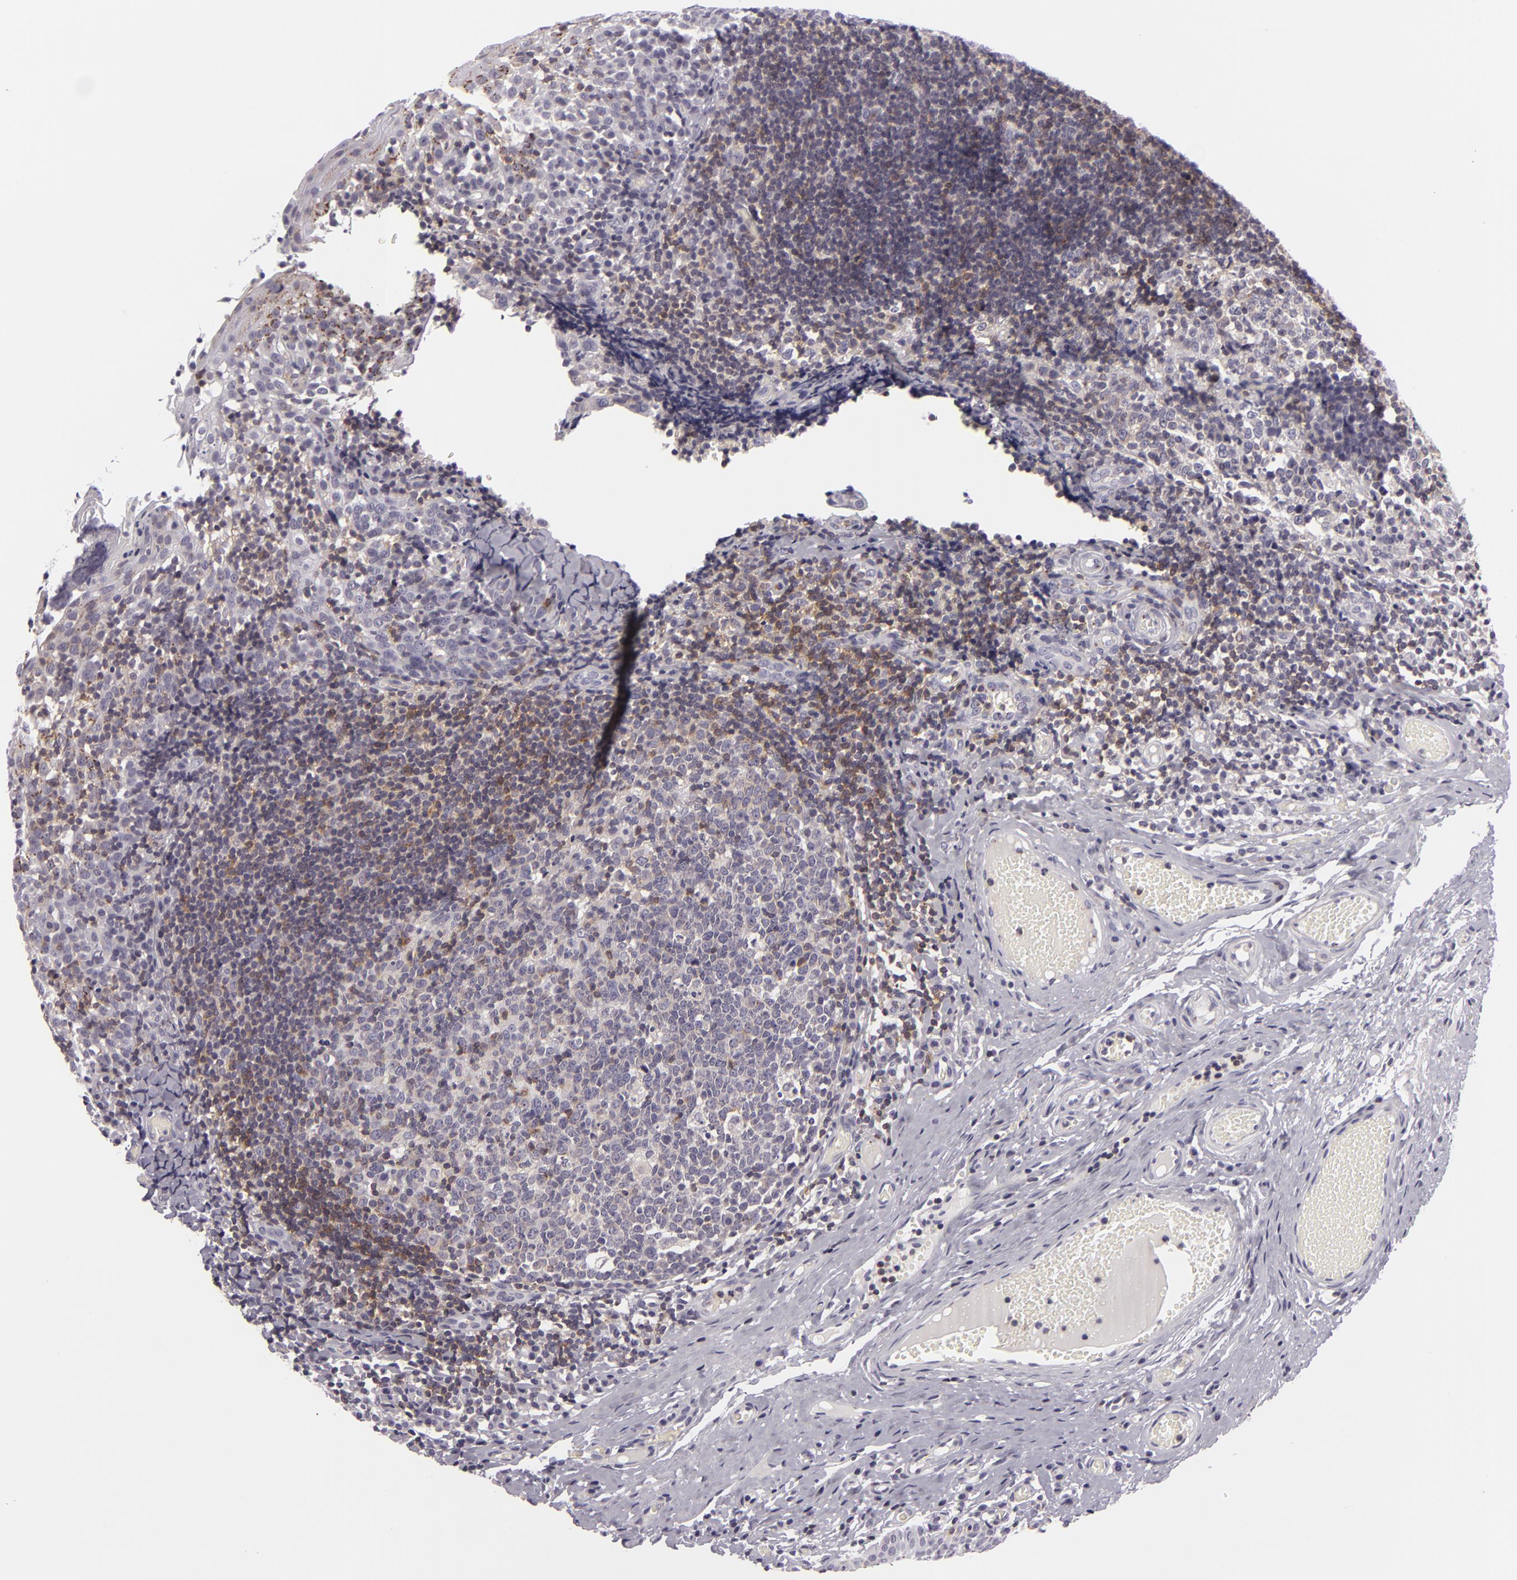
{"staining": {"intensity": "negative", "quantity": "none", "location": "none"}, "tissue": "tonsil", "cell_type": "Germinal center cells", "image_type": "normal", "snomed": [{"axis": "morphology", "description": "Normal tissue, NOS"}, {"axis": "topography", "description": "Tonsil"}], "caption": "An IHC histopathology image of normal tonsil is shown. There is no staining in germinal center cells of tonsil. Brightfield microscopy of immunohistochemistry stained with DAB (brown) and hematoxylin (blue), captured at high magnification.", "gene": "KCNAB2", "patient": {"sex": "female", "age": 34}}